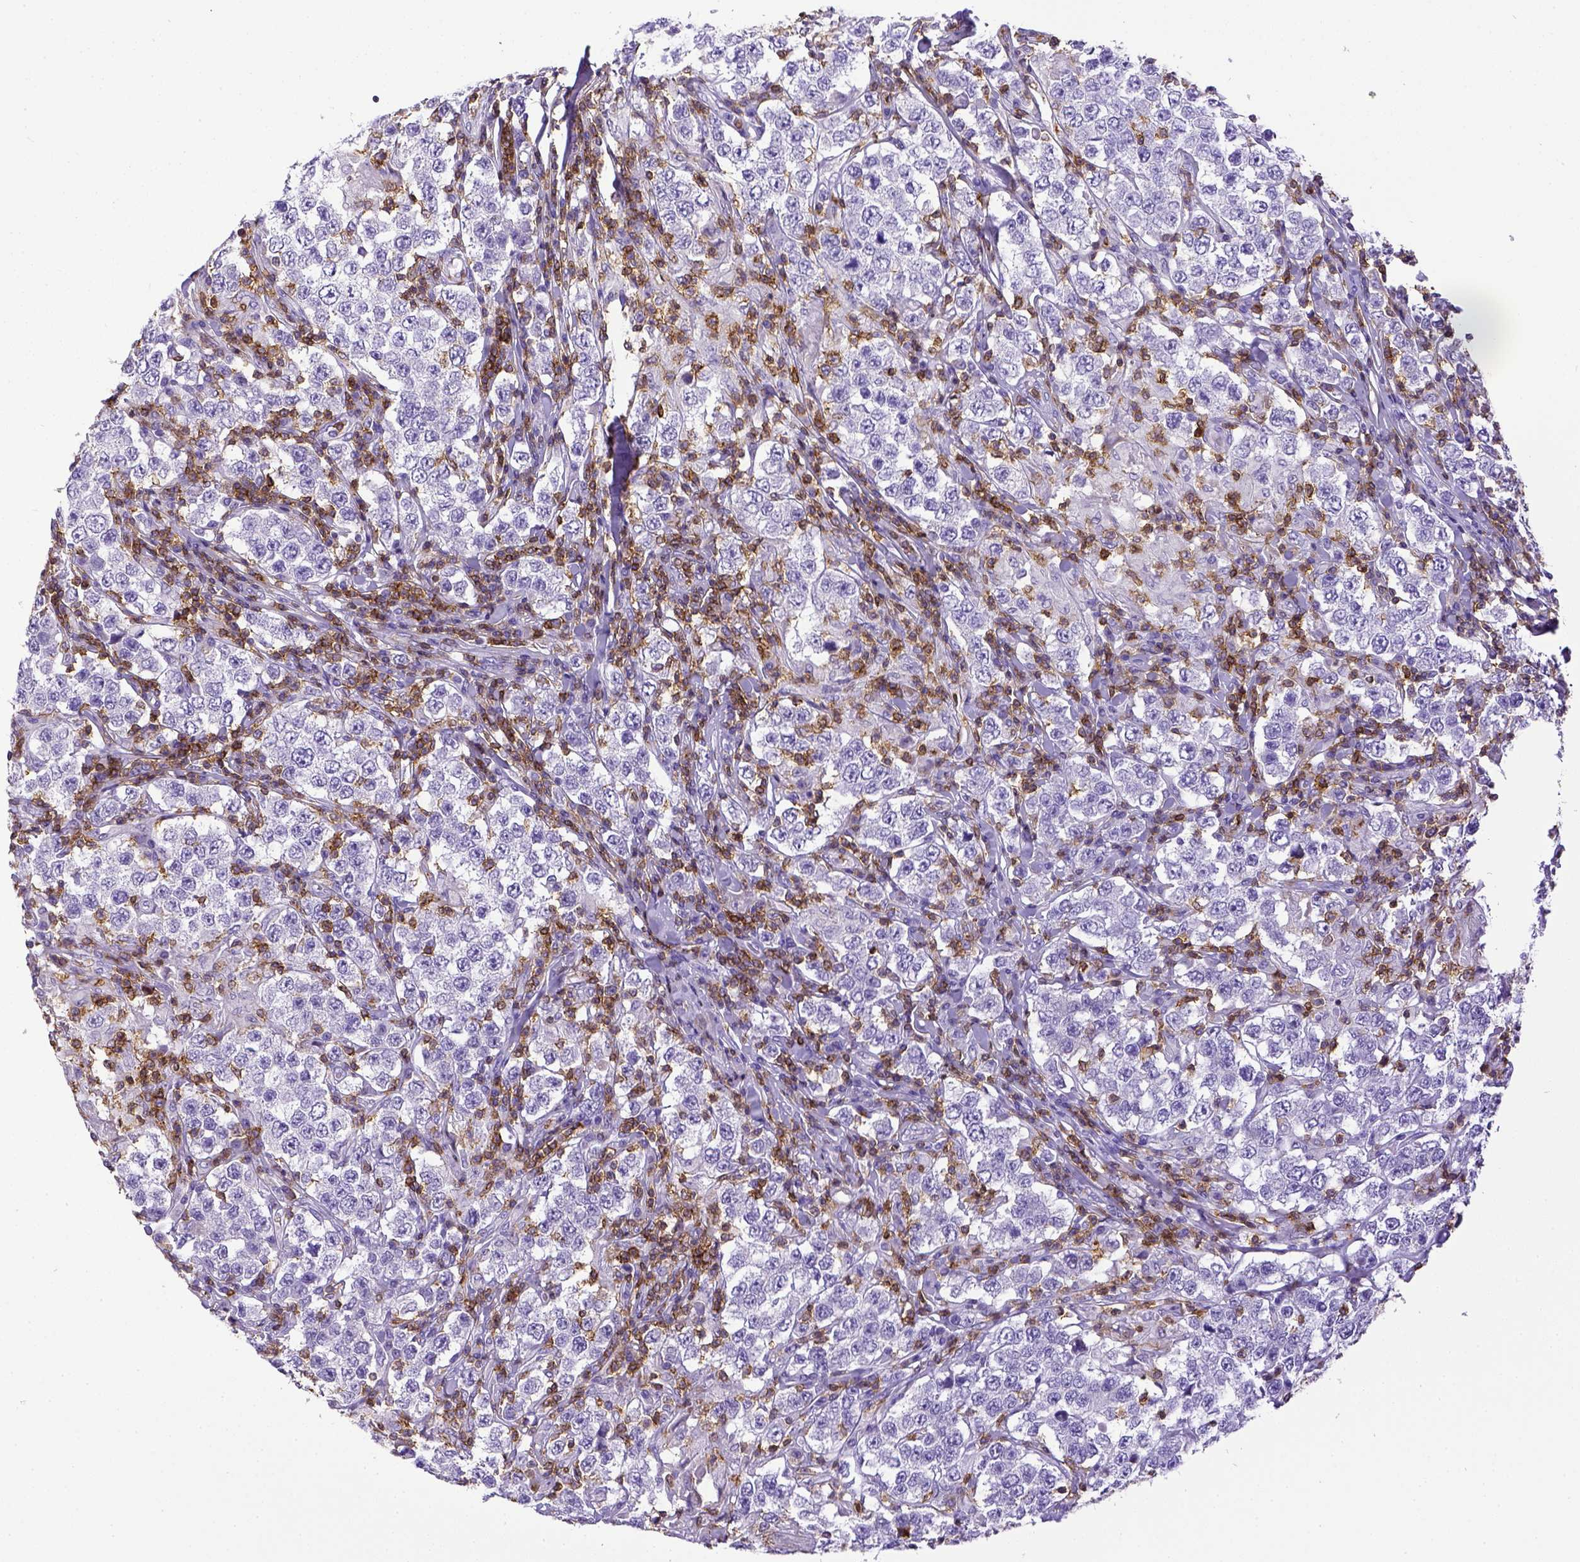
{"staining": {"intensity": "negative", "quantity": "none", "location": "none"}, "tissue": "testis cancer", "cell_type": "Tumor cells", "image_type": "cancer", "snomed": [{"axis": "morphology", "description": "Seminoma, NOS"}, {"axis": "morphology", "description": "Carcinoma, Embryonal, NOS"}, {"axis": "topography", "description": "Testis"}], "caption": "DAB immunohistochemical staining of human testis cancer (seminoma) displays no significant staining in tumor cells.", "gene": "CD3E", "patient": {"sex": "male", "age": 41}}